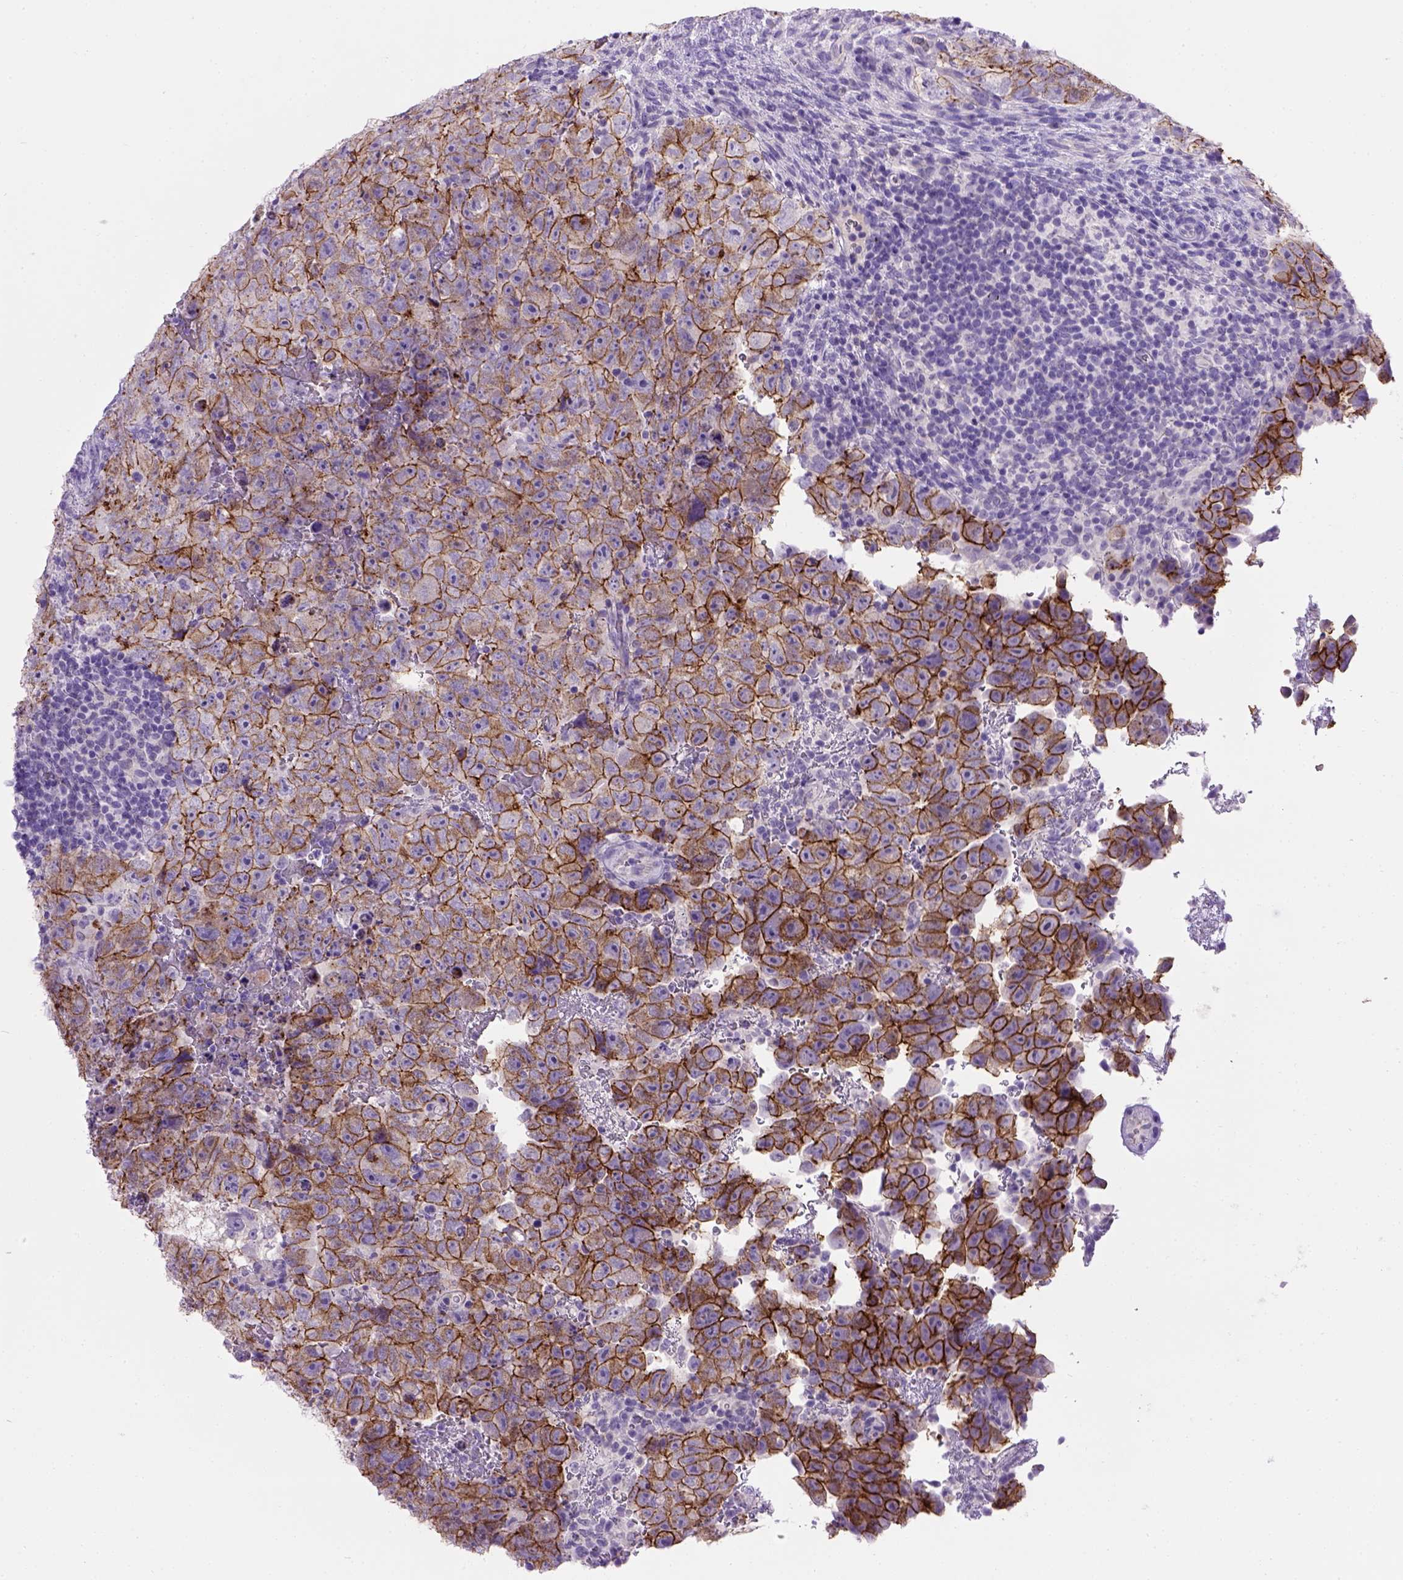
{"staining": {"intensity": "strong", "quantity": ">75%", "location": "cytoplasmic/membranous"}, "tissue": "testis cancer", "cell_type": "Tumor cells", "image_type": "cancer", "snomed": [{"axis": "morphology", "description": "Carcinoma, Embryonal, NOS"}, {"axis": "topography", "description": "Testis"}], "caption": "Immunohistochemistry (IHC) image of neoplastic tissue: embryonal carcinoma (testis) stained using IHC demonstrates high levels of strong protein expression localized specifically in the cytoplasmic/membranous of tumor cells, appearing as a cytoplasmic/membranous brown color.", "gene": "CDH1", "patient": {"sex": "male", "age": 24}}